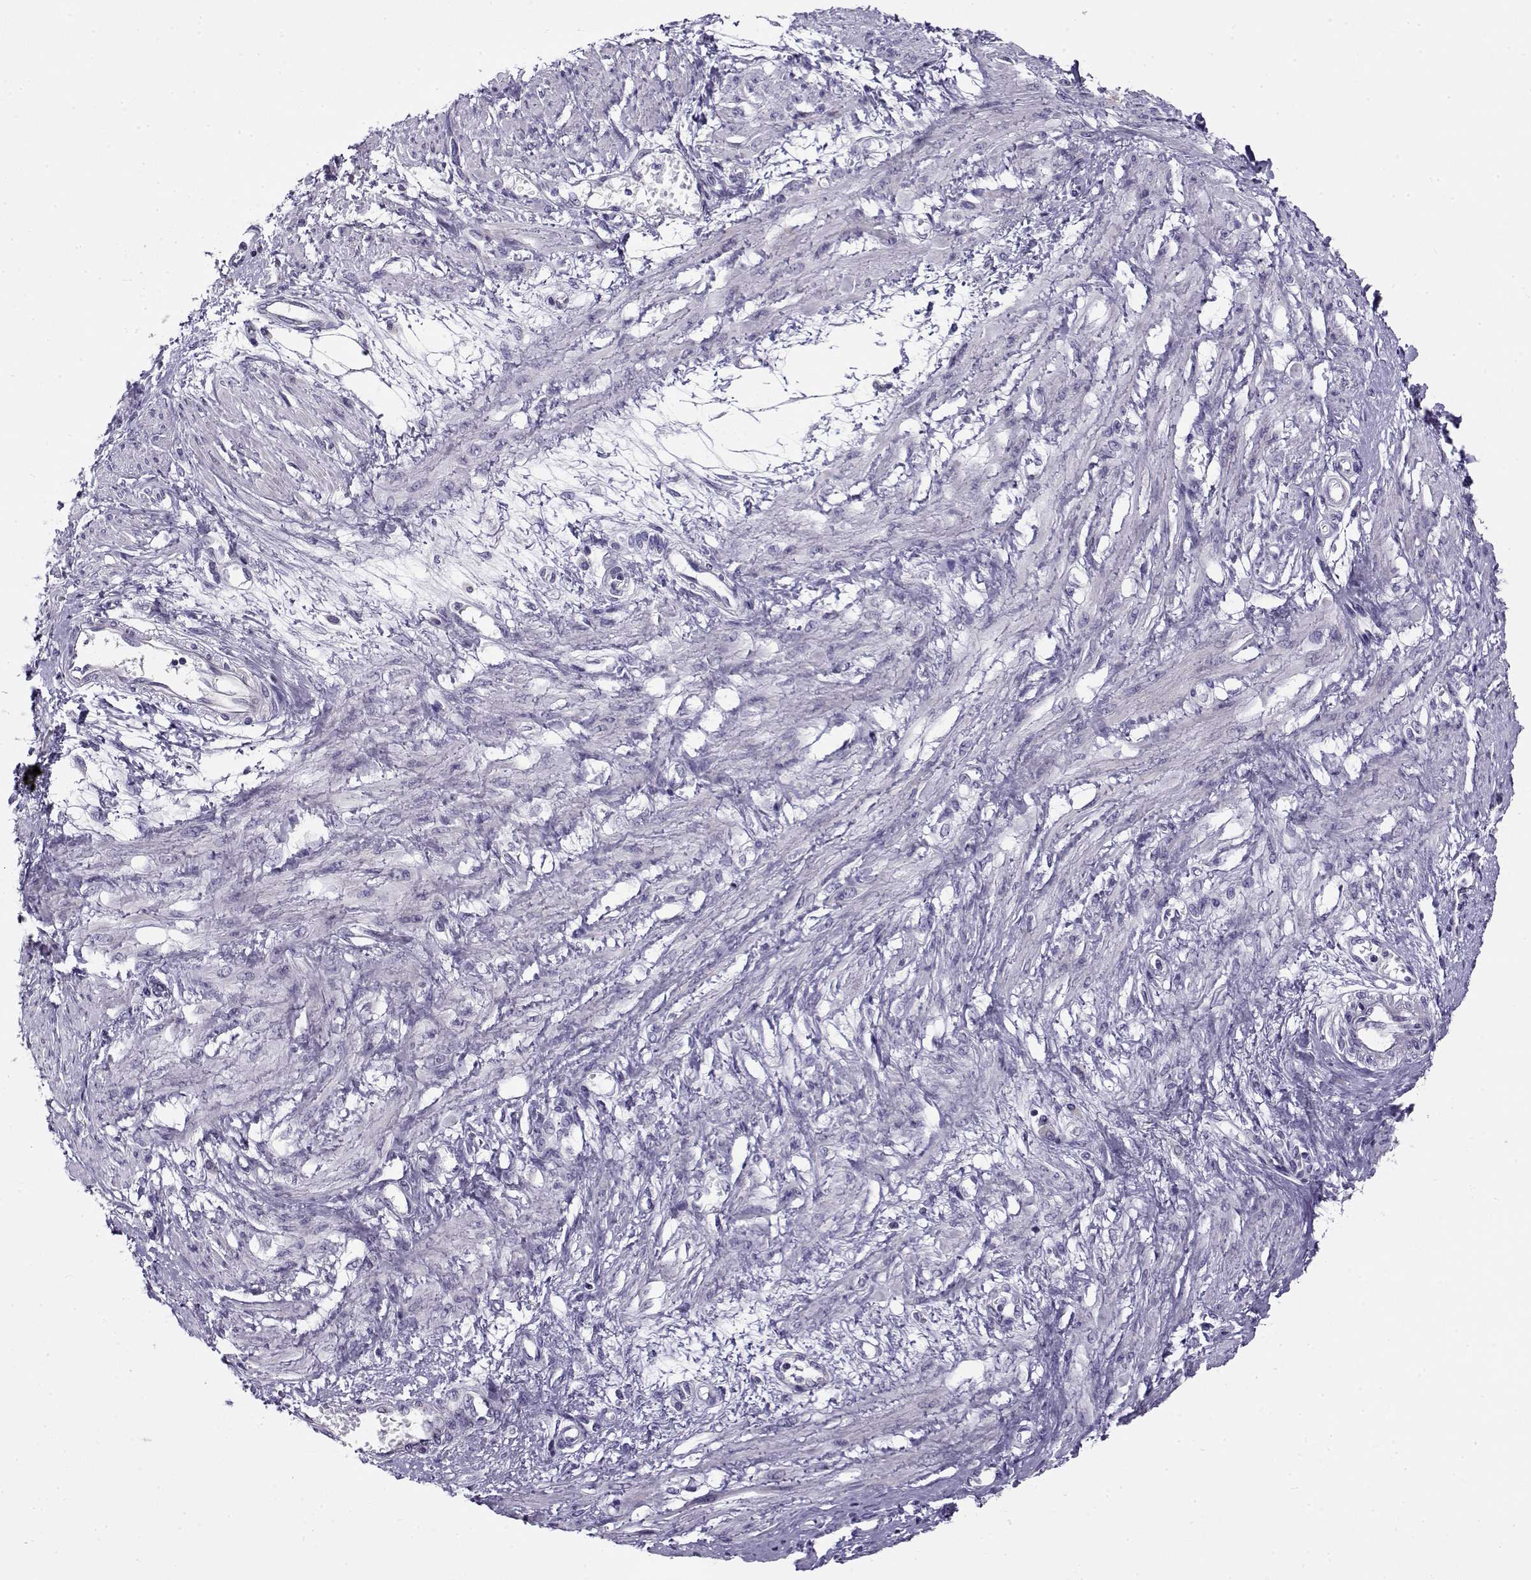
{"staining": {"intensity": "negative", "quantity": "none", "location": "none"}, "tissue": "smooth muscle", "cell_type": "Smooth muscle cells", "image_type": "normal", "snomed": [{"axis": "morphology", "description": "Normal tissue, NOS"}, {"axis": "topography", "description": "Smooth muscle"}, {"axis": "topography", "description": "Uterus"}], "caption": "DAB immunohistochemical staining of unremarkable smooth muscle exhibits no significant expression in smooth muscle cells.", "gene": "FEZF1", "patient": {"sex": "female", "age": 39}}